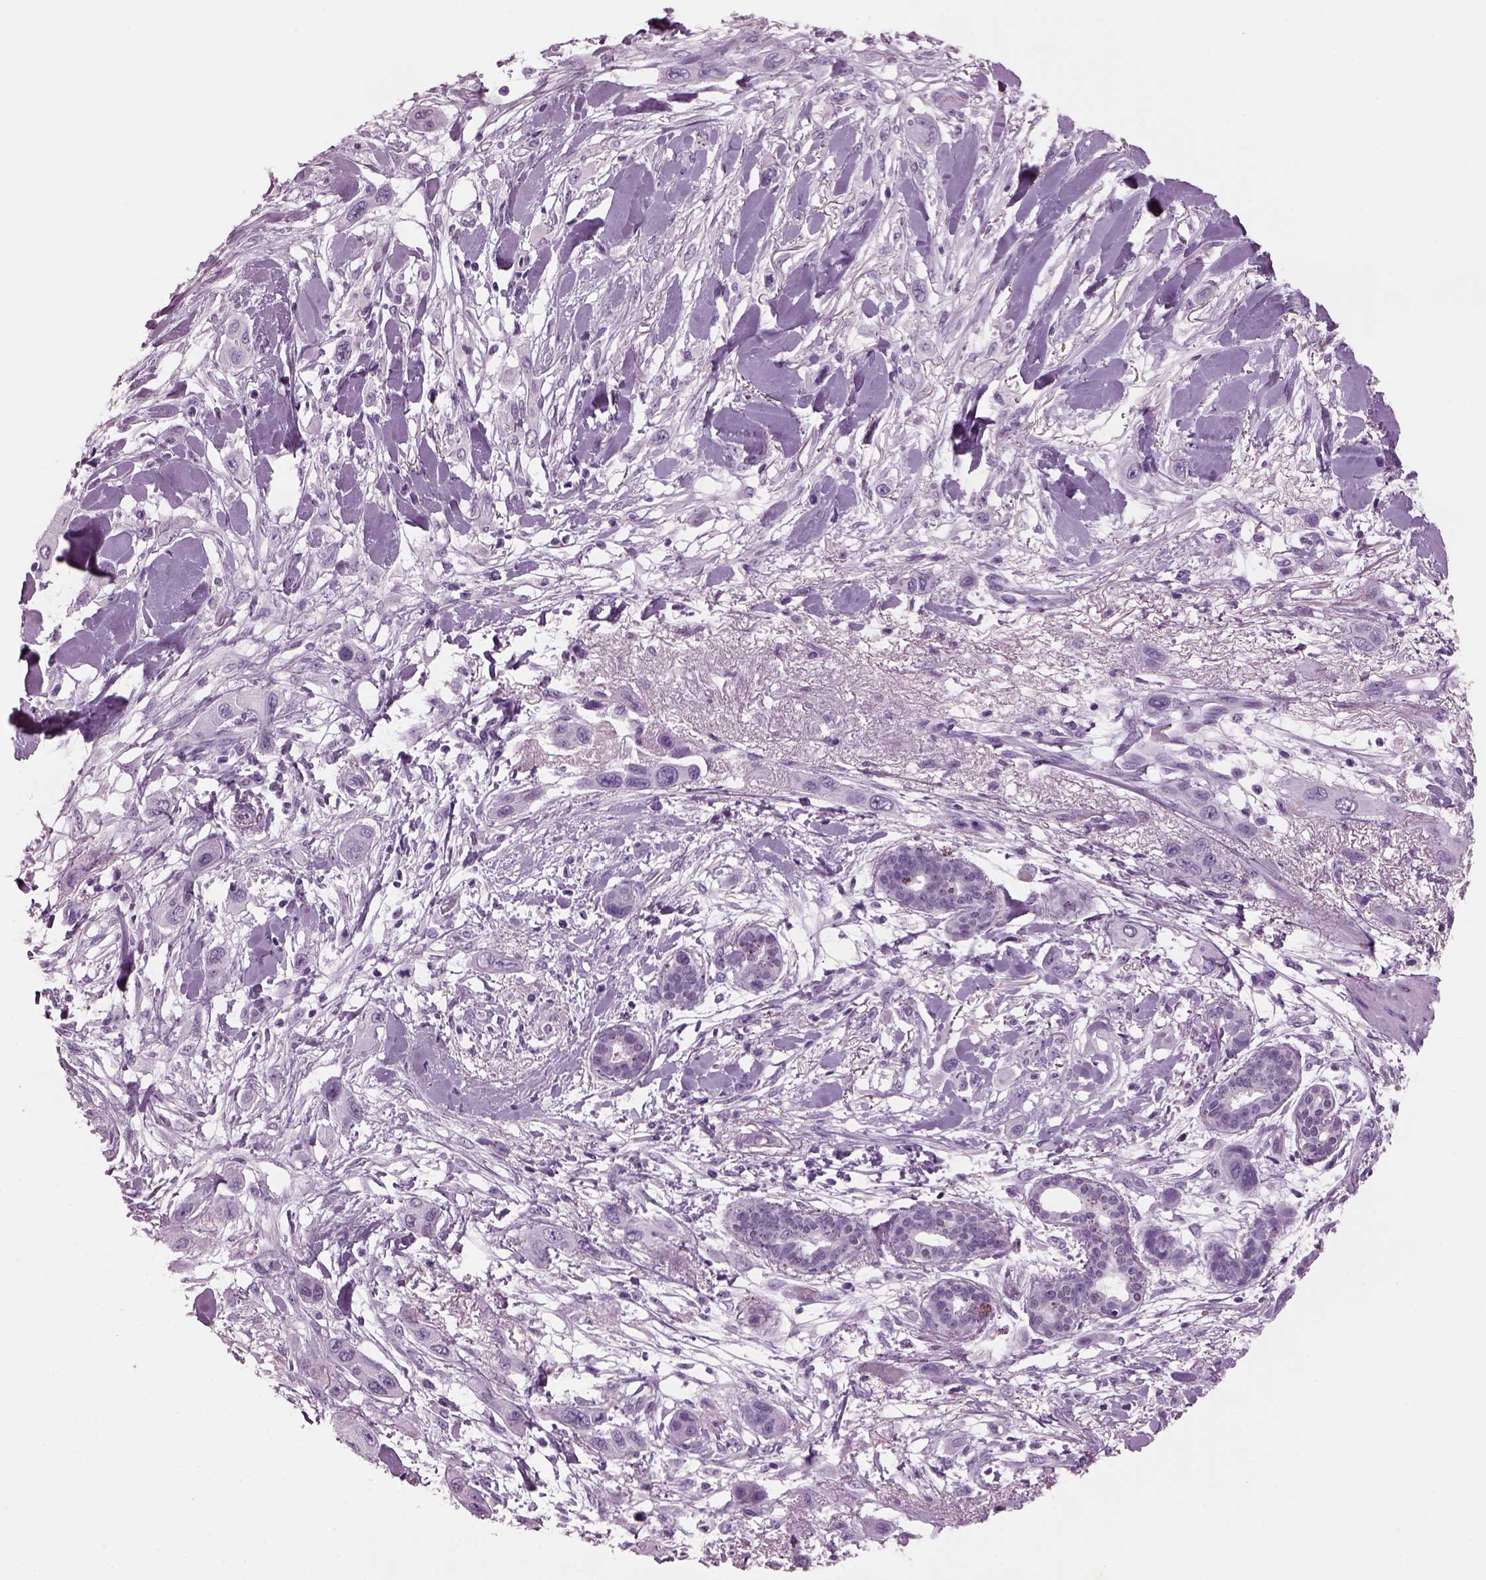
{"staining": {"intensity": "negative", "quantity": "none", "location": "none"}, "tissue": "skin cancer", "cell_type": "Tumor cells", "image_type": "cancer", "snomed": [{"axis": "morphology", "description": "Squamous cell carcinoma, NOS"}, {"axis": "topography", "description": "Skin"}], "caption": "Tumor cells are negative for brown protein staining in squamous cell carcinoma (skin). The staining is performed using DAB brown chromogen with nuclei counter-stained in using hematoxylin.", "gene": "KRTAP3-2", "patient": {"sex": "male", "age": 79}}